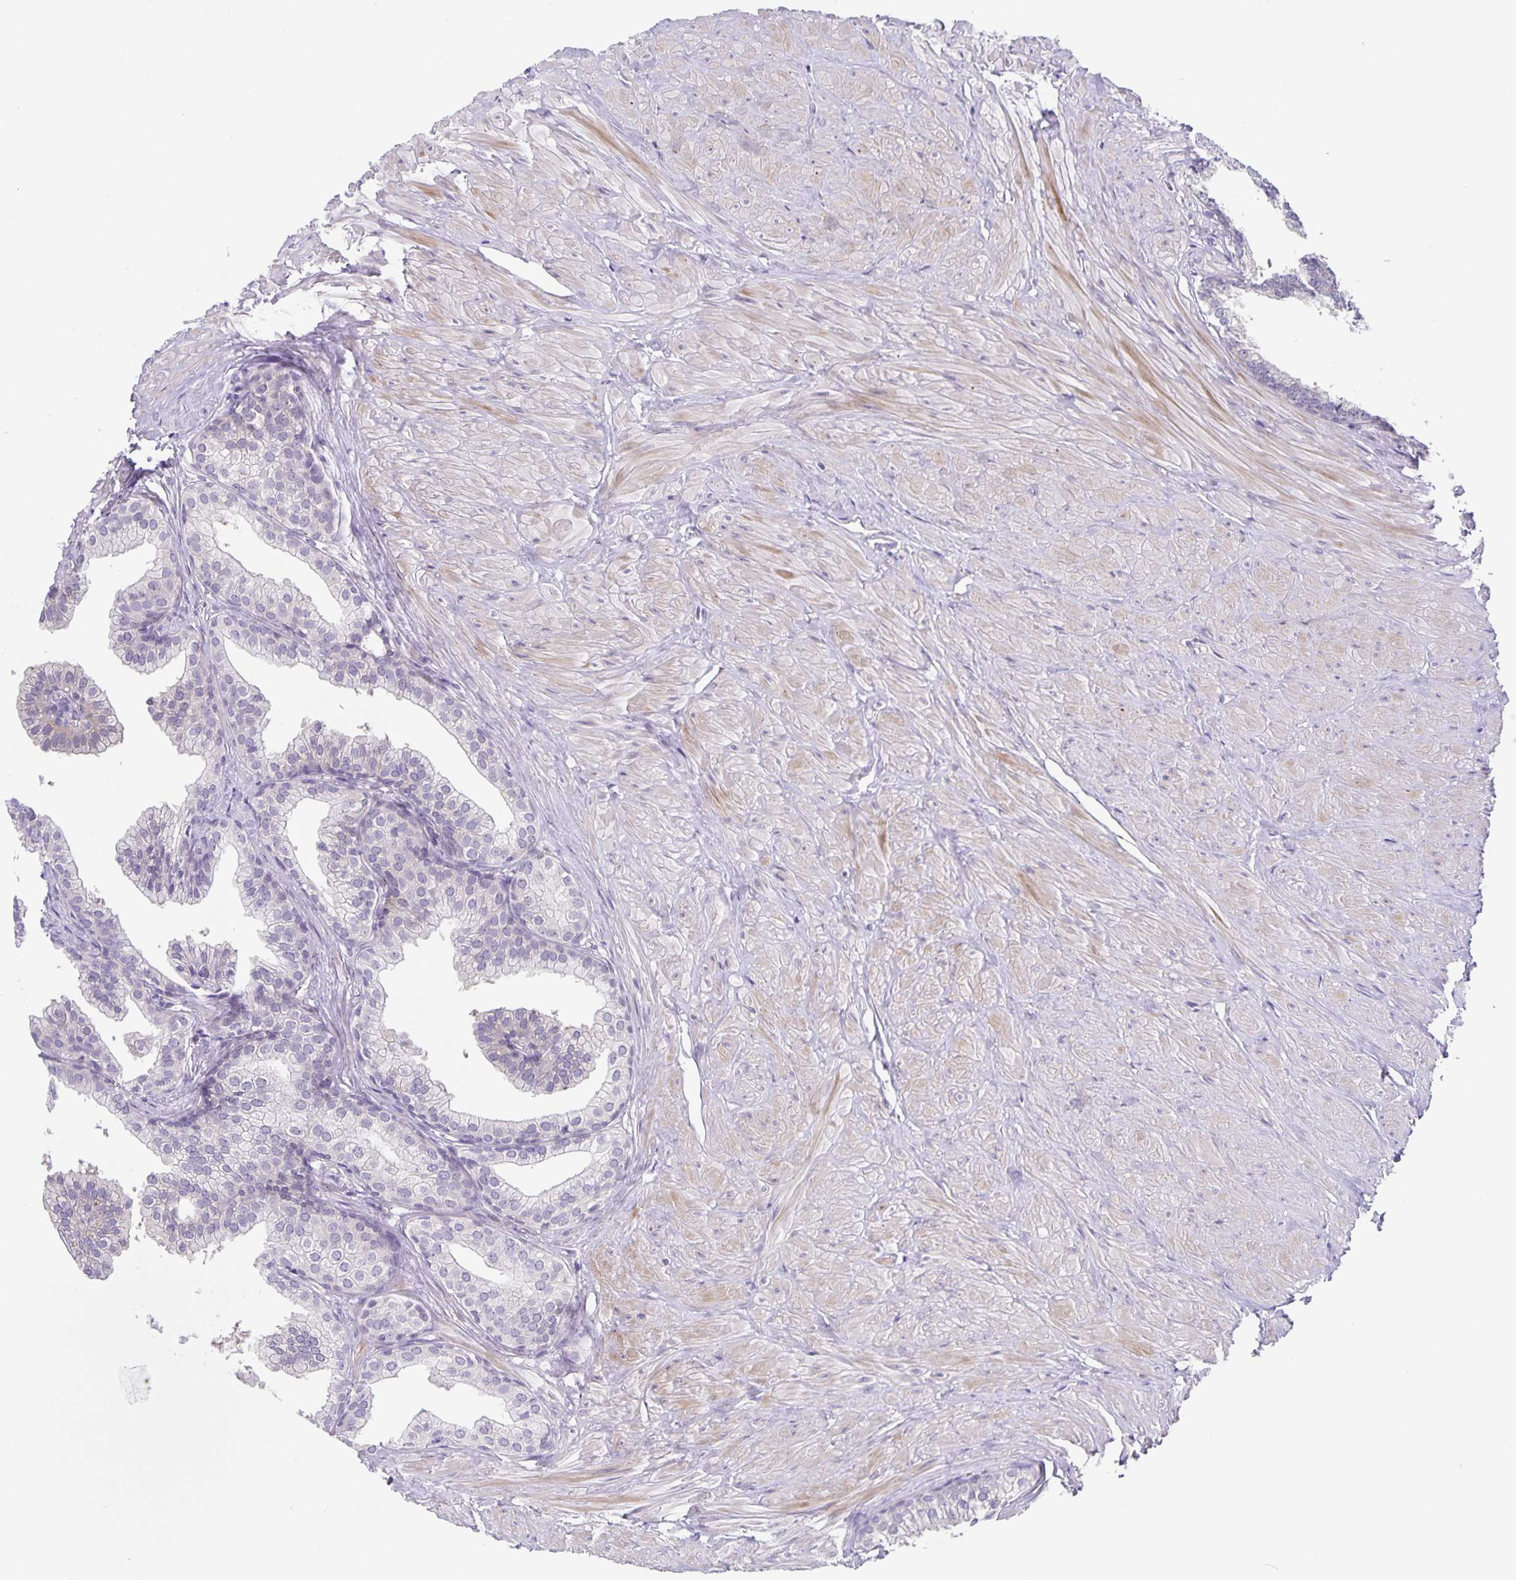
{"staining": {"intensity": "negative", "quantity": "none", "location": "none"}, "tissue": "prostate", "cell_type": "Glandular cells", "image_type": "normal", "snomed": [{"axis": "morphology", "description": "Normal tissue, NOS"}, {"axis": "topography", "description": "Prostate"}, {"axis": "topography", "description": "Peripheral nerve tissue"}], "caption": "High magnification brightfield microscopy of normal prostate stained with DAB (brown) and counterstained with hematoxylin (blue): glandular cells show no significant staining. (Immunohistochemistry (ihc), brightfield microscopy, high magnification).", "gene": "FOSL2", "patient": {"sex": "male", "age": 55}}